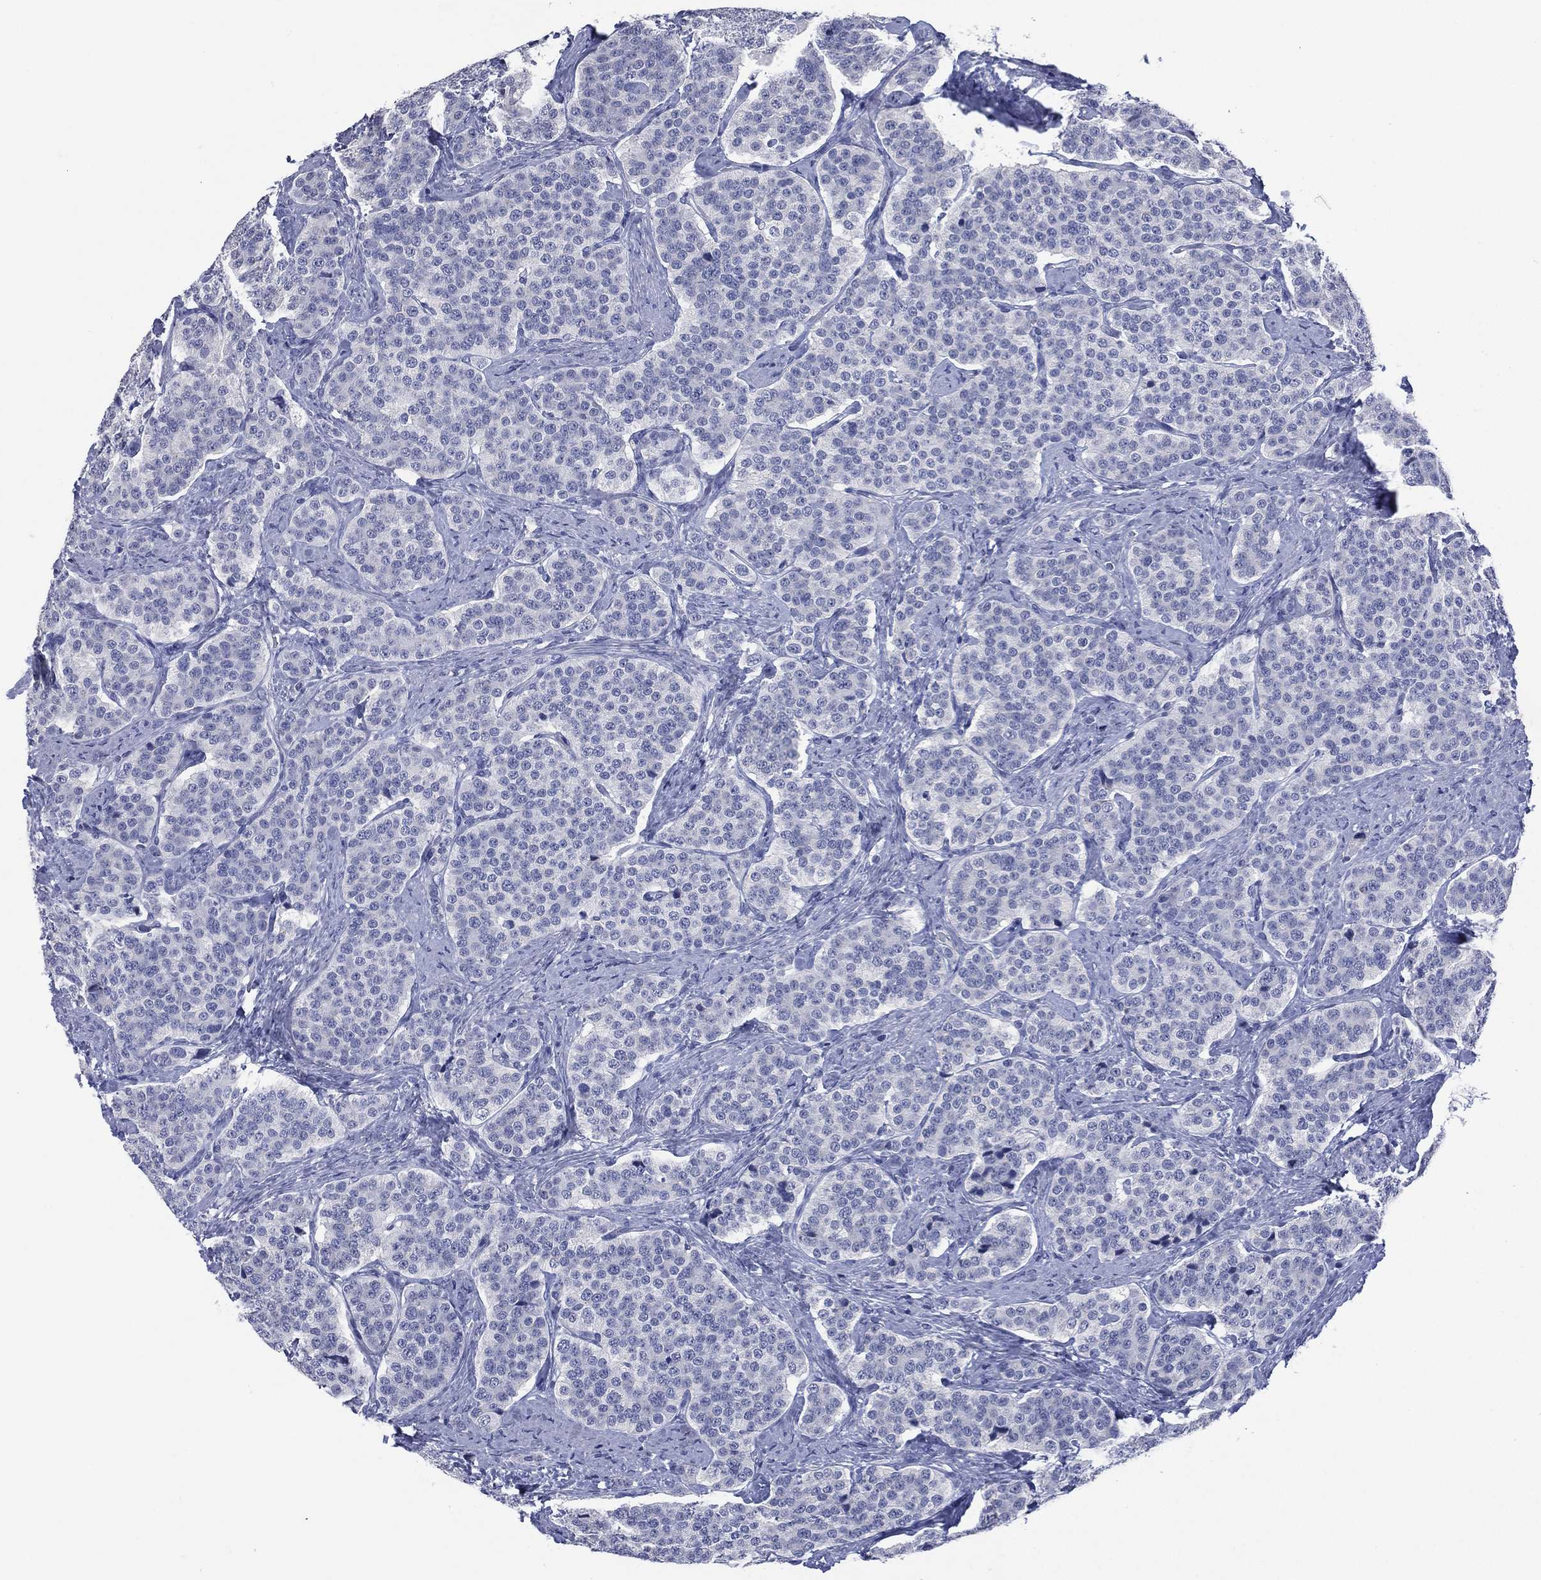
{"staining": {"intensity": "negative", "quantity": "none", "location": "none"}, "tissue": "carcinoid", "cell_type": "Tumor cells", "image_type": "cancer", "snomed": [{"axis": "morphology", "description": "Carcinoid, malignant, NOS"}, {"axis": "topography", "description": "Small intestine"}], "caption": "This is an IHC micrograph of human carcinoid (malignant). There is no staining in tumor cells.", "gene": "KRT35", "patient": {"sex": "female", "age": 58}}